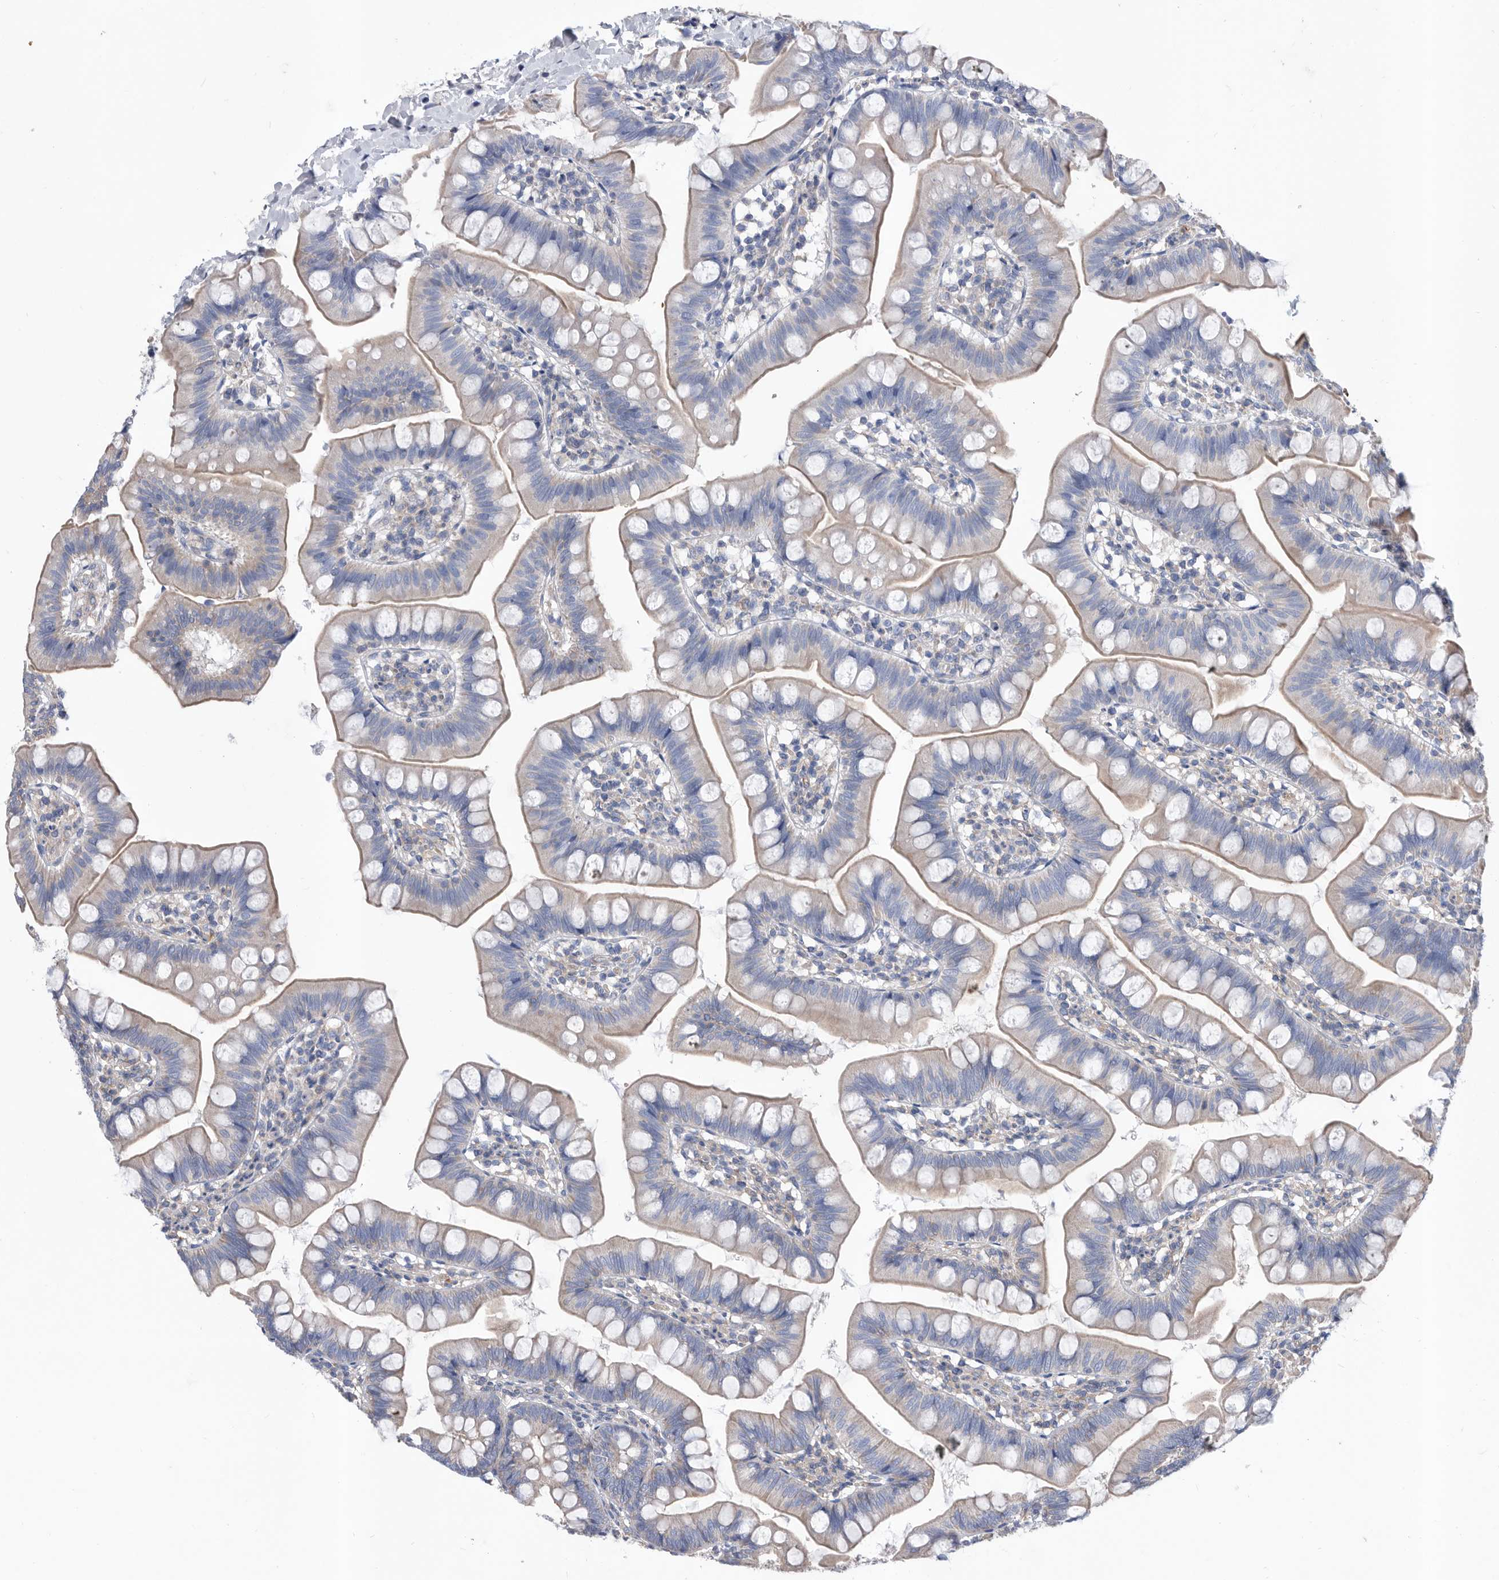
{"staining": {"intensity": "moderate", "quantity": "<25%", "location": "cytoplasmic/membranous"}, "tissue": "small intestine", "cell_type": "Glandular cells", "image_type": "normal", "snomed": [{"axis": "morphology", "description": "Normal tissue, NOS"}, {"axis": "topography", "description": "Small intestine"}], "caption": "High-magnification brightfield microscopy of unremarkable small intestine stained with DAB (brown) and counterstained with hematoxylin (blue). glandular cells exhibit moderate cytoplasmic/membranous expression is seen in approximately<25% of cells.", "gene": "ATP13A3", "patient": {"sex": "male", "age": 7}}